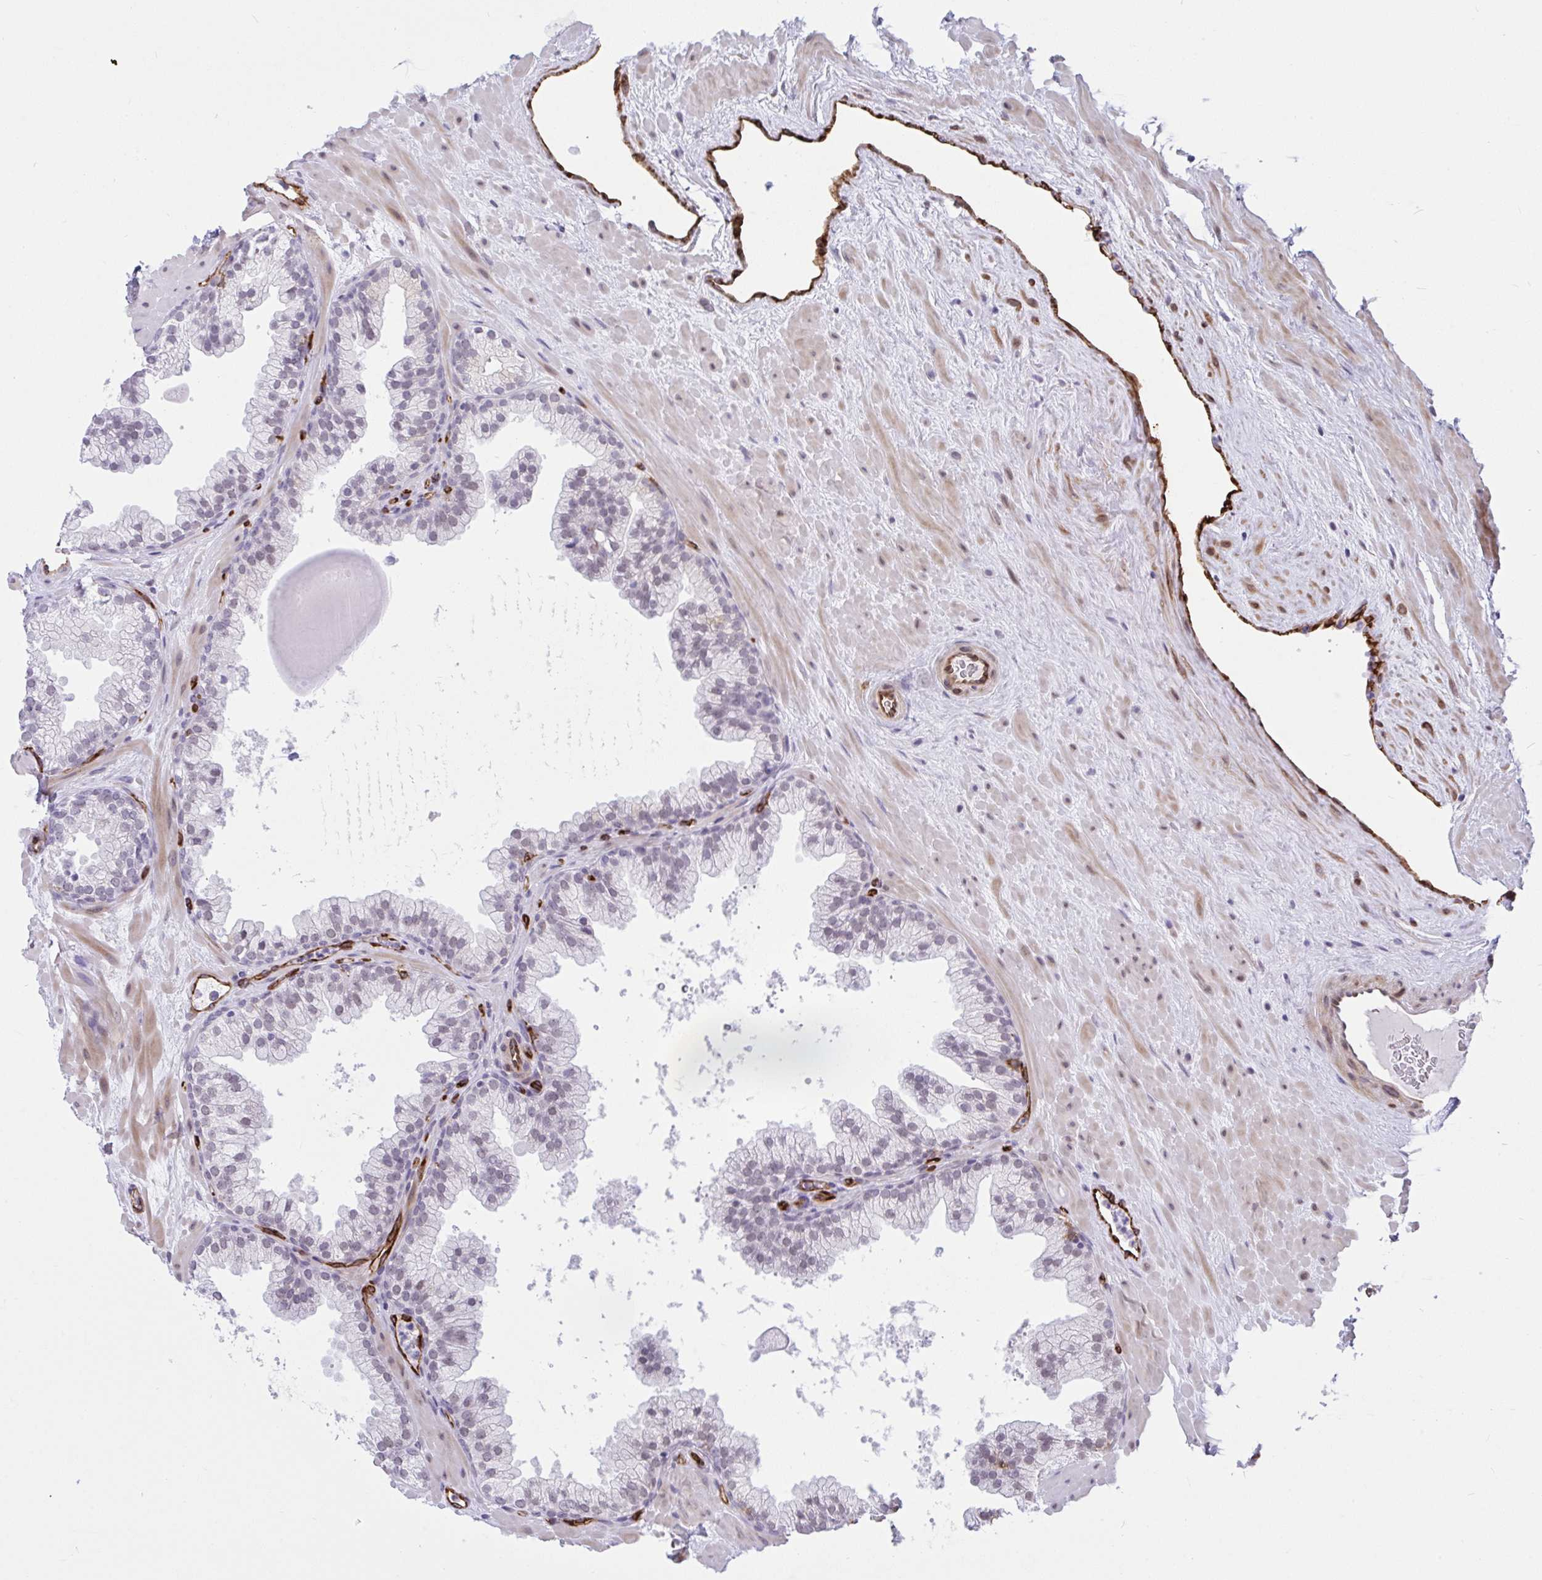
{"staining": {"intensity": "negative", "quantity": "none", "location": "none"}, "tissue": "prostate", "cell_type": "Glandular cells", "image_type": "normal", "snomed": [{"axis": "morphology", "description": "Normal tissue, NOS"}, {"axis": "topography", "description": "Prostate"}, {"axis": "topography", "description": "Peripheral nerve tissue"}], "caption": "The histopathology image exhibits no significant positivity in glandular cells of prostate.", "gene": "EML1", "patient": {"sex": "male", "age": 61}}